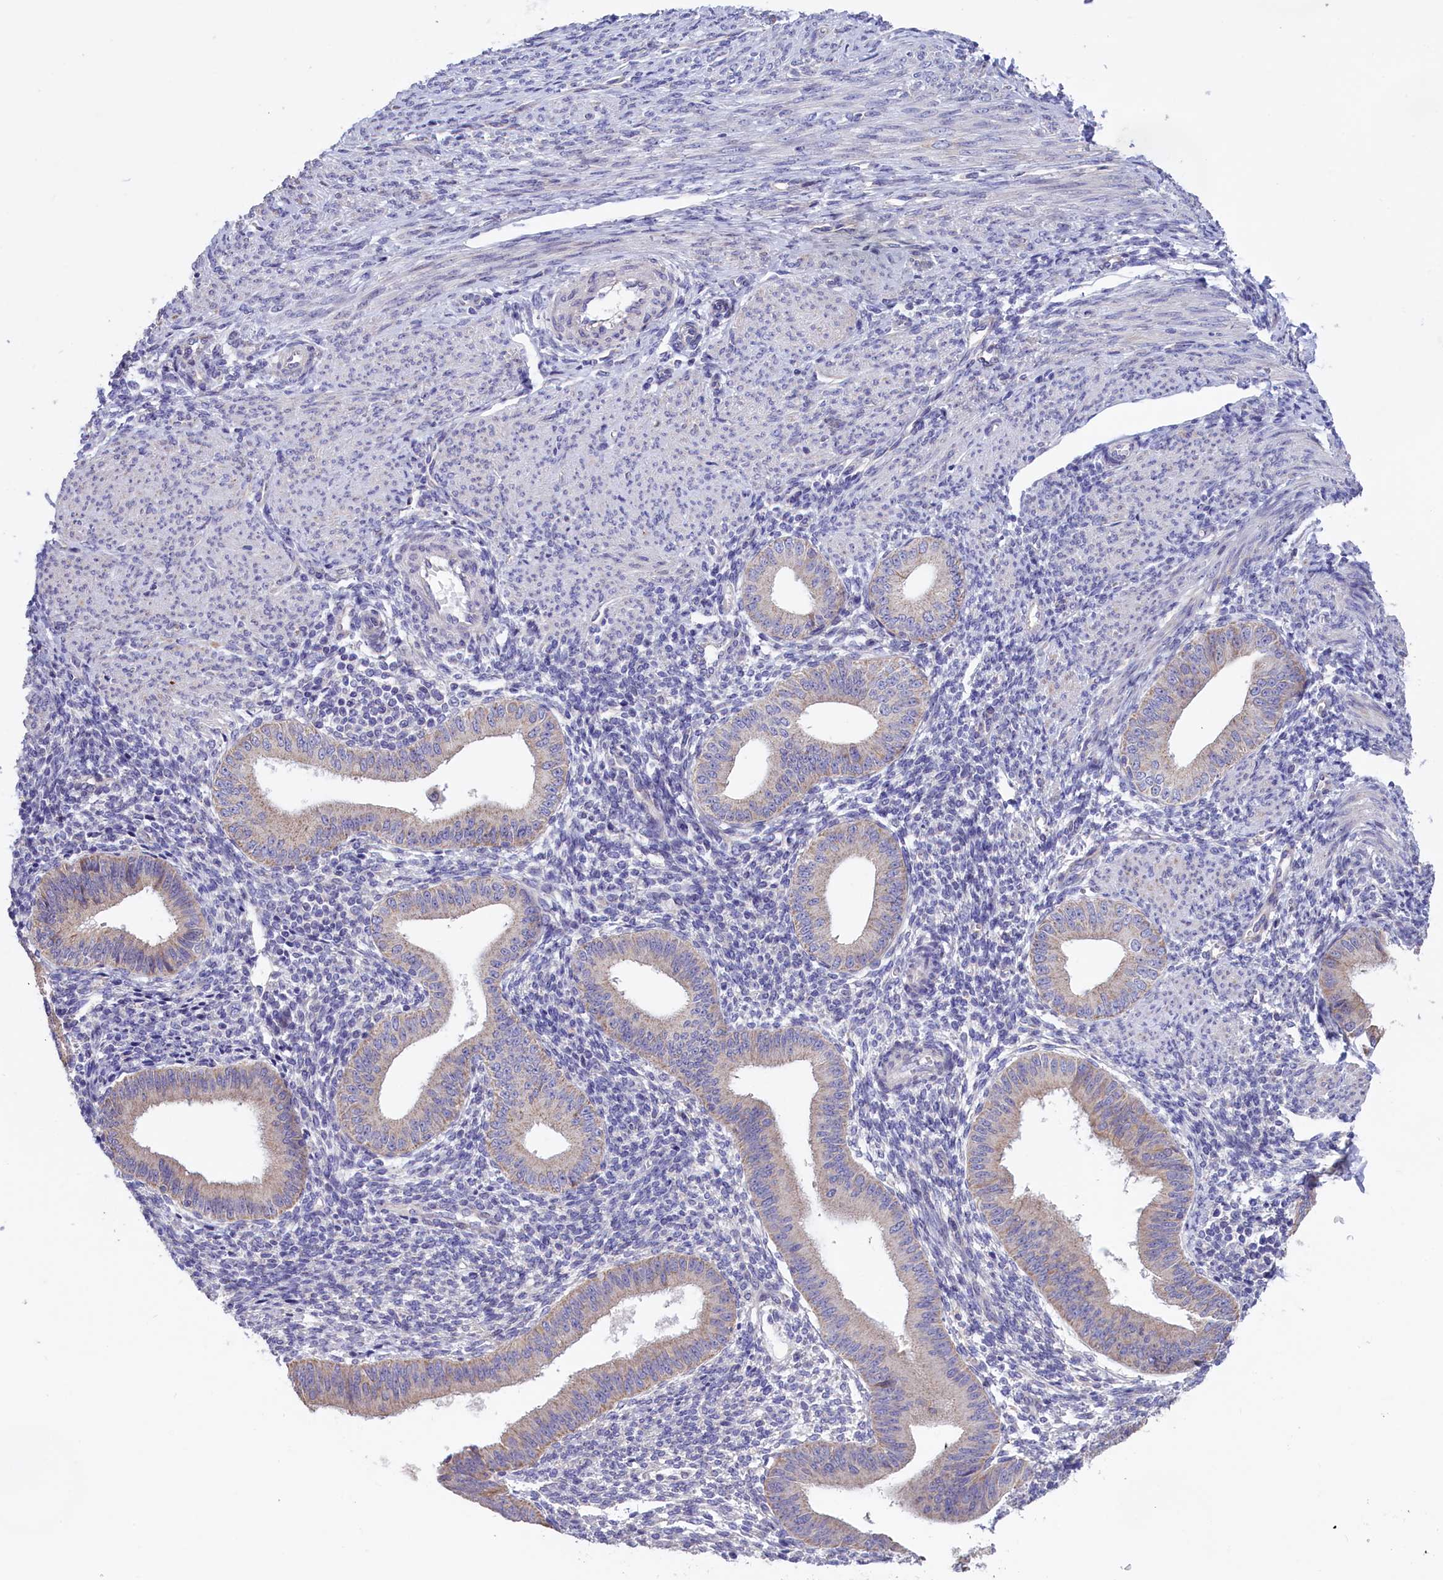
{"staining": {"intensity": "negative", "quantity": "none", "location": "none"}, "tissue": "endometrium", "cell_type": "Cells in endometrial stroma", "image_type": "normal", "snomed": [{"axis": "morphology", "description": "Normal tissue, NOS"}, {"axis": "topography", "description": "Uterus"}, {"axis": "topography", "description": "Endometrium"}], "caption": "Human endometrium stained for a protein using IHC exhibits no positivity in cells in endometrial stroma.", "gene": "CYP2U1", "patient": {"sex": "female", "age": 48}}